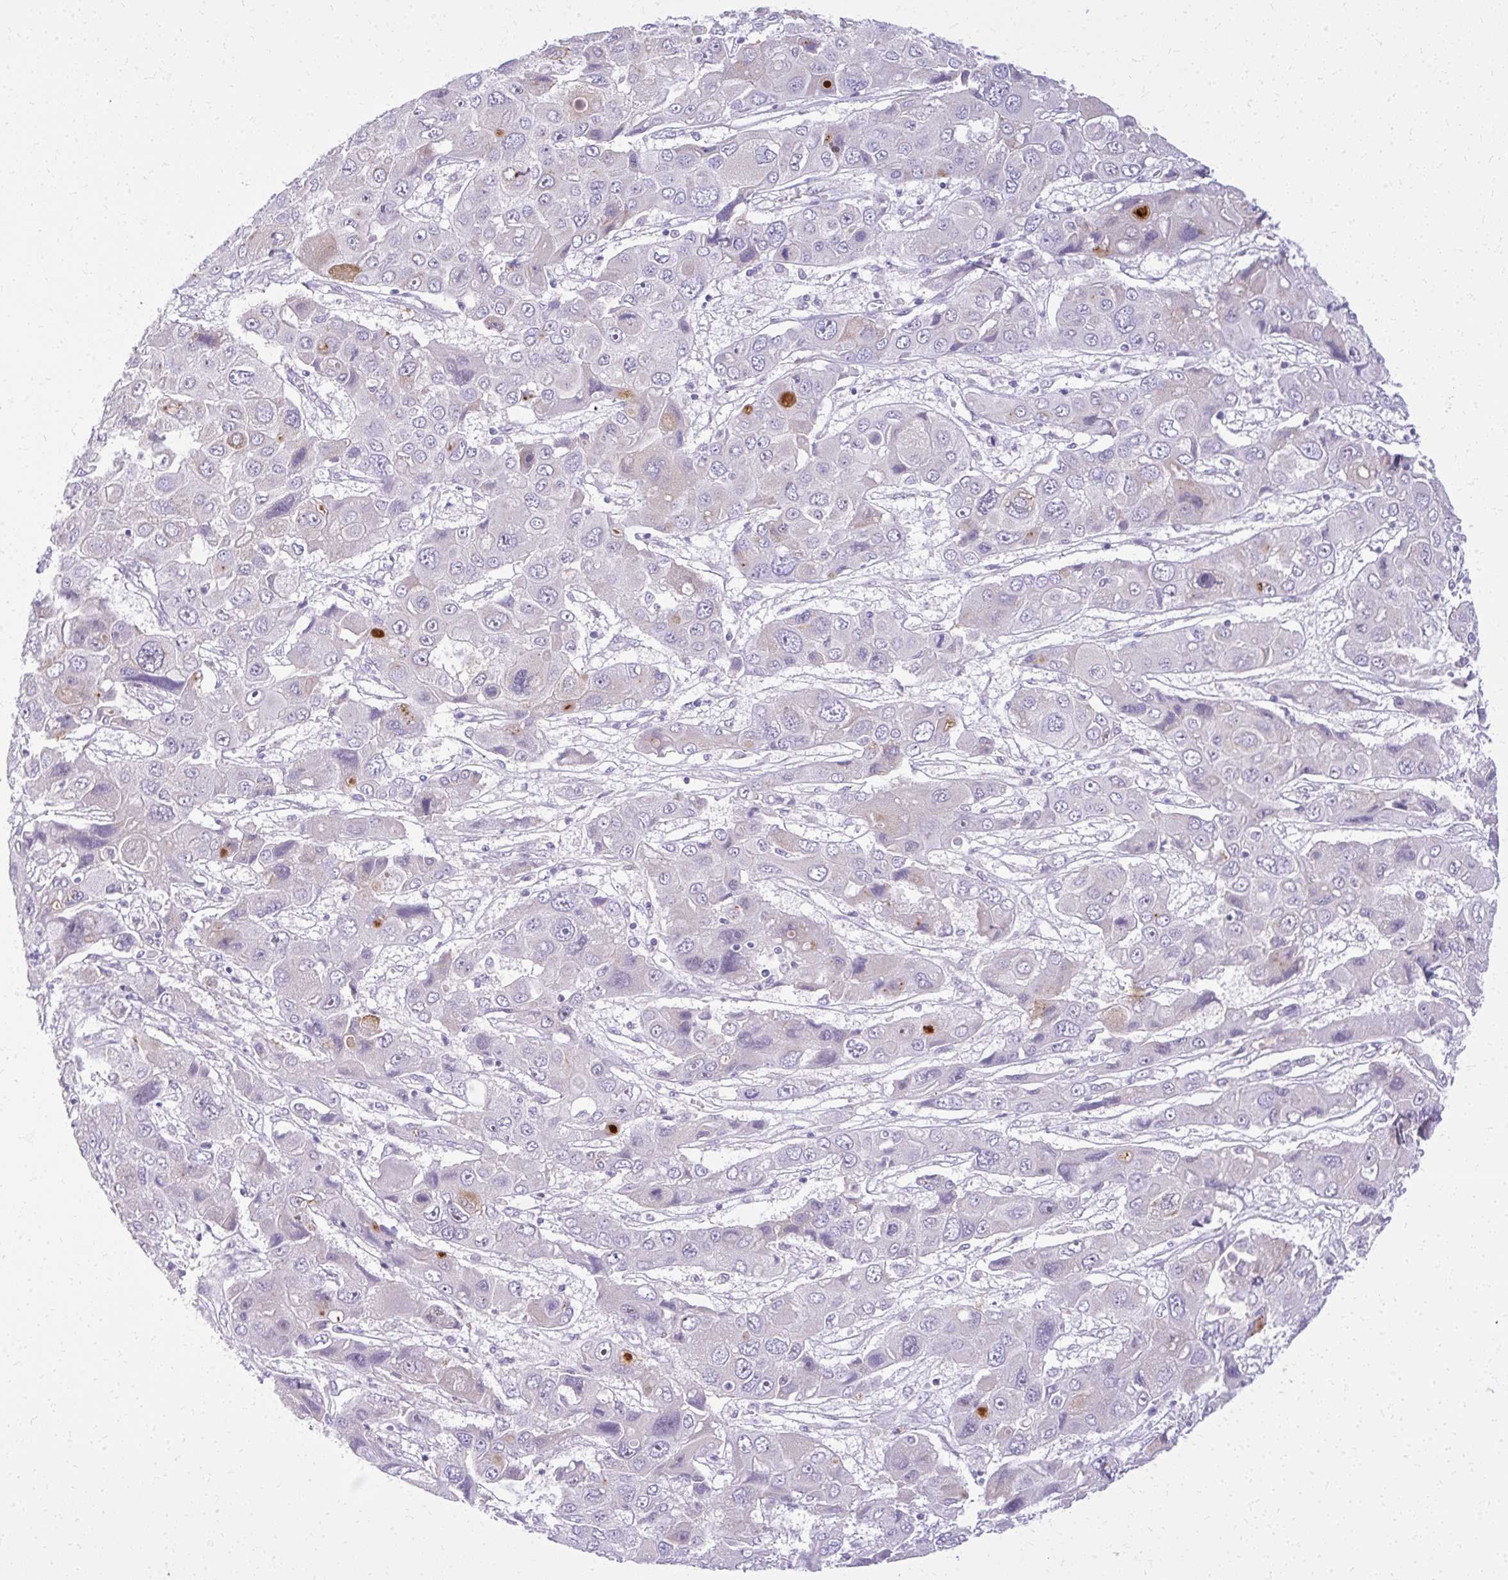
{"staining": {"intensity": "negative", "quantity": "none", "location": "none"}, "tissue": "liver cancer", "cell_type": "Tumor cells", "image_type": "cancer", "snomed": [{"axis": "morphology", "description": "Cholangiocarcinoma"}, {"axis": "topography", "description": "Liver"}], "caption": "Immunohistochemical staining of human liver cancer reveals no significant staining in tumor cells. (DAB IHC visualized using brightfield microscopy, high magnification).", "gene": "PRAP1", "patient": {"sex": "male", "age": 67}}